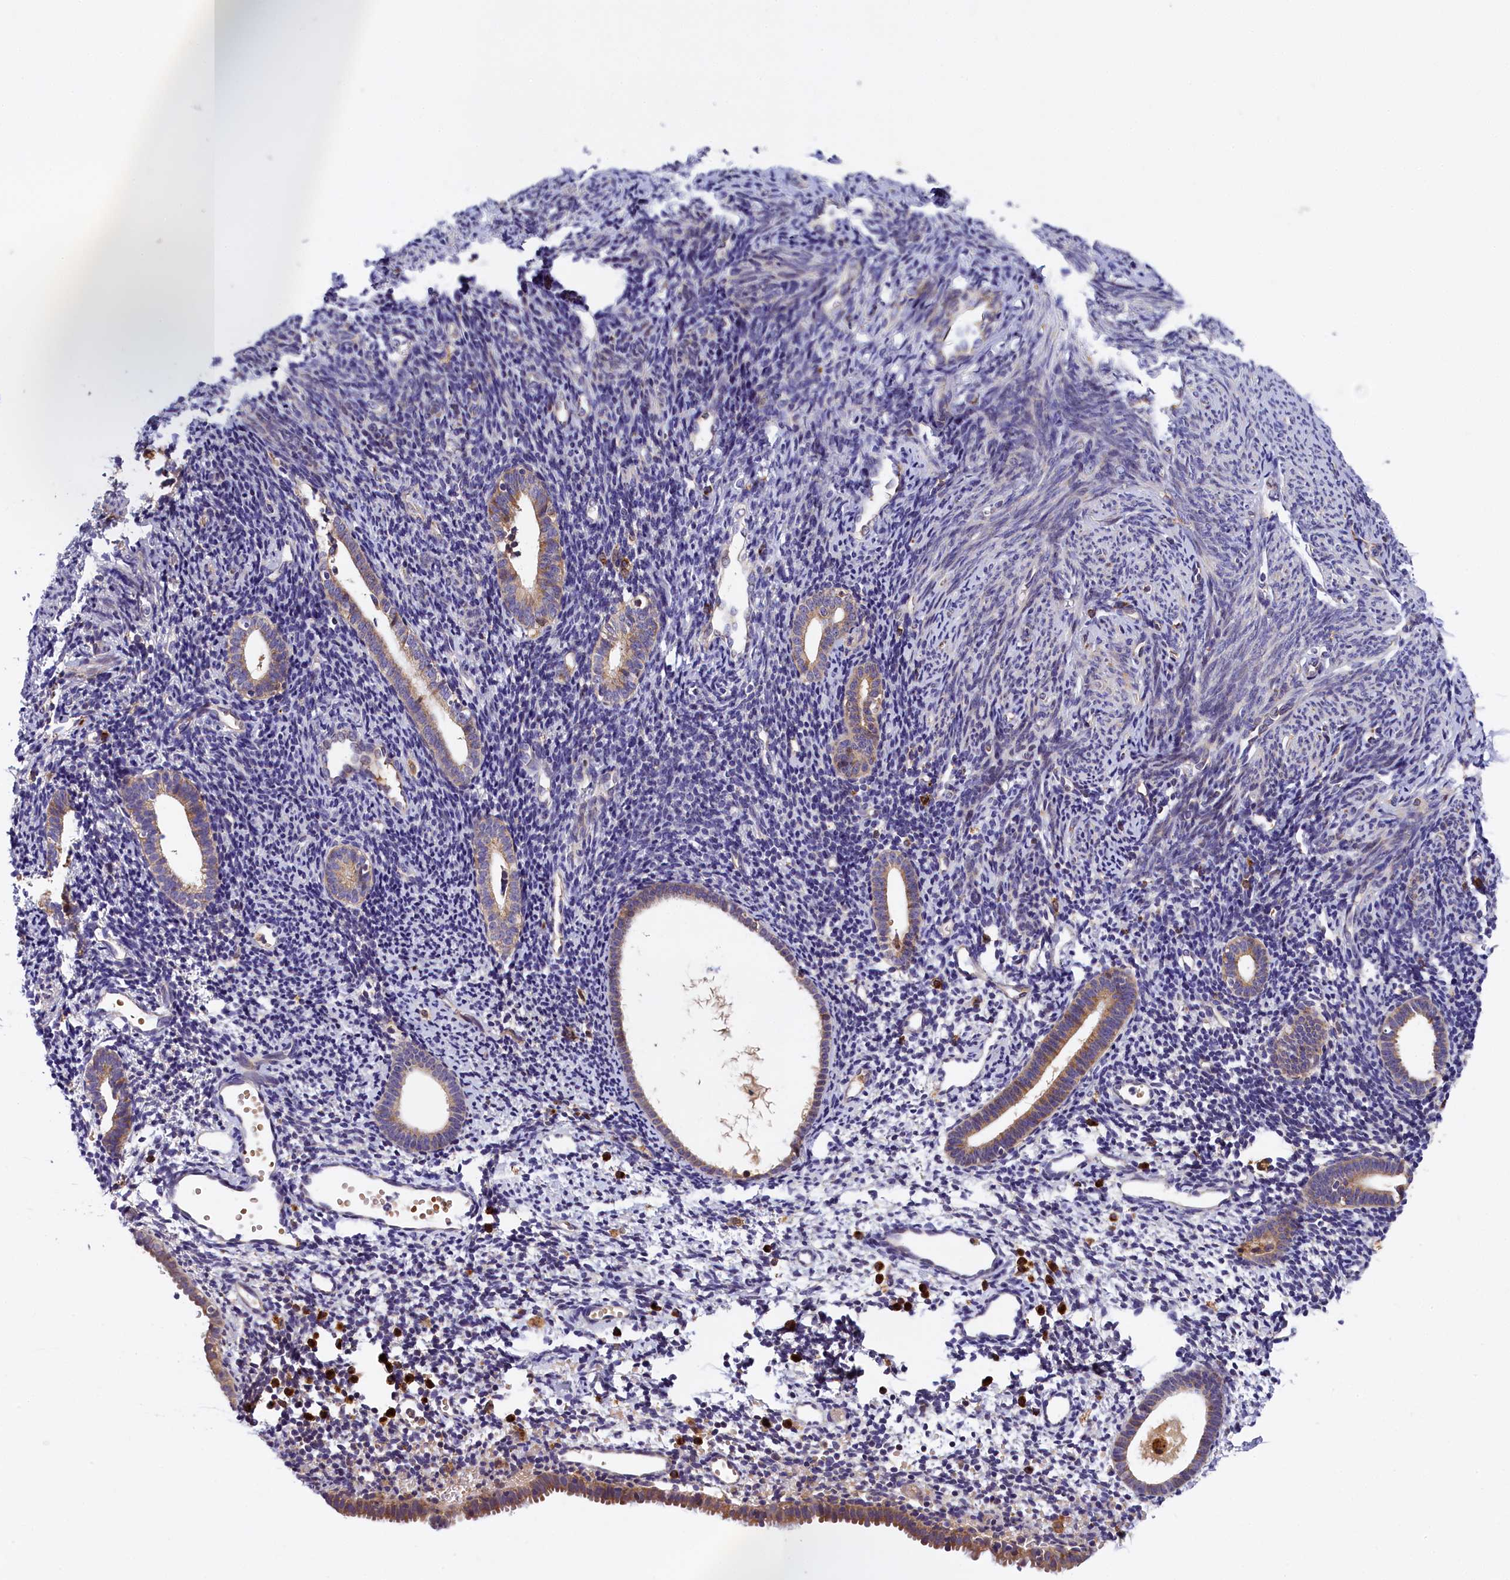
{"staining": {"intensity": "negative", "quantity": "none", "location": "none"}, "tissue": "endometrium", "cell_type": "Cells in endometrial stroma", "image_type": "normal", "snomed": [{"axis": "morphology", "description": "Normal tissue, NOS"}, {"axis": "topography", "description": "Endometrium"}], "caption": "Human endometrium stained for a protein using immunohistochemistry reveals no expression in cells in endometrial stroma.", "gene": "NAIP", "patient": {"sex": "female", "age": 56}}